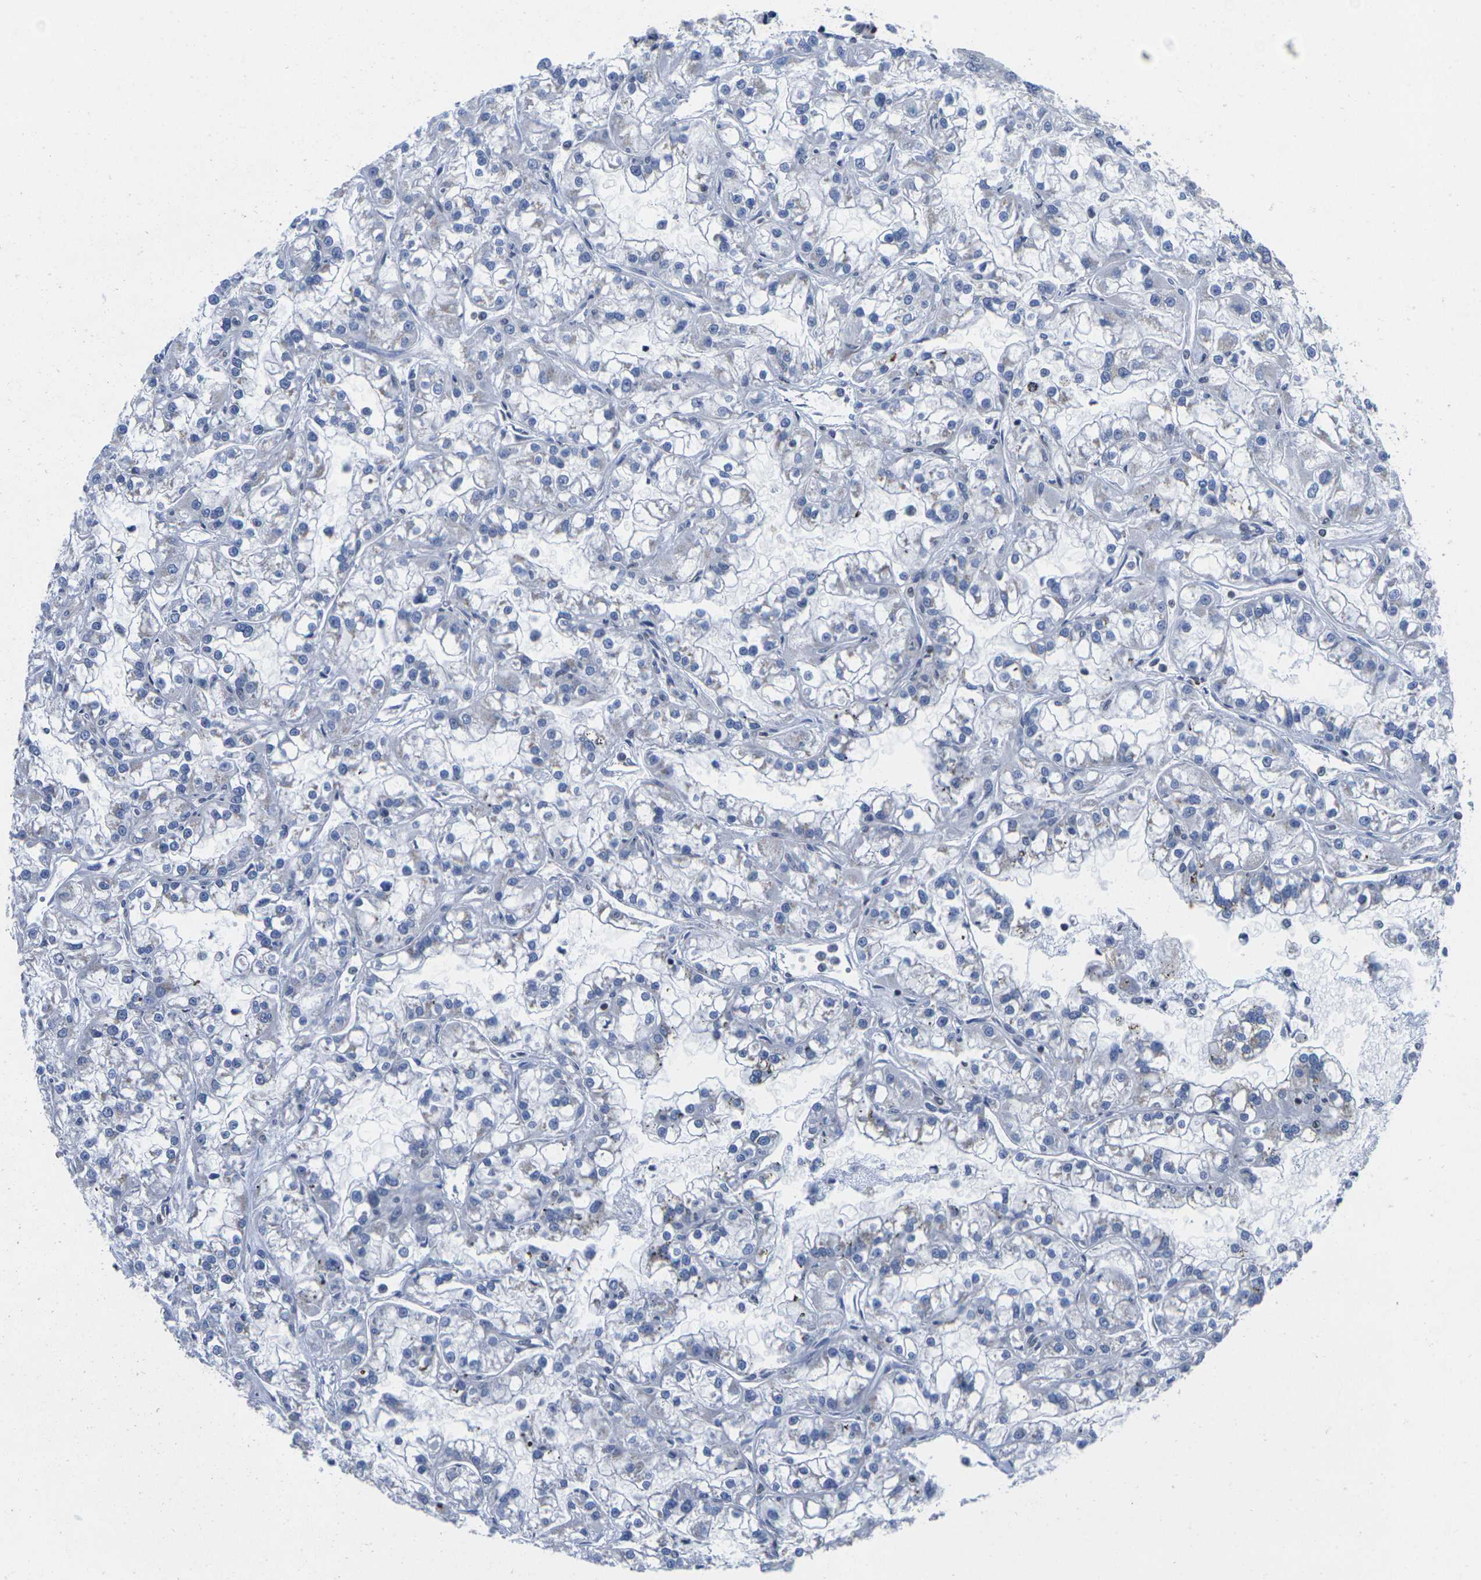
{"staining": {"intensity": "negative", "quantity": "none", "location": "none"}, "tissue": "renal cancer", "cell_type": "Tumor cells", "image_type": "cancer", "snomed": [{"axis": "morphology", "description": "Adenocarcinoma, NOS"}, {"axis": "topography", "description": "Kidney"}], "caption": "Immunohistochemistry of human renal cancer (adenocarcinoma) exhibits no expression in tumor cells.", "gene": "IKZF1", "patient": {"sex": "female", "age": 52}}